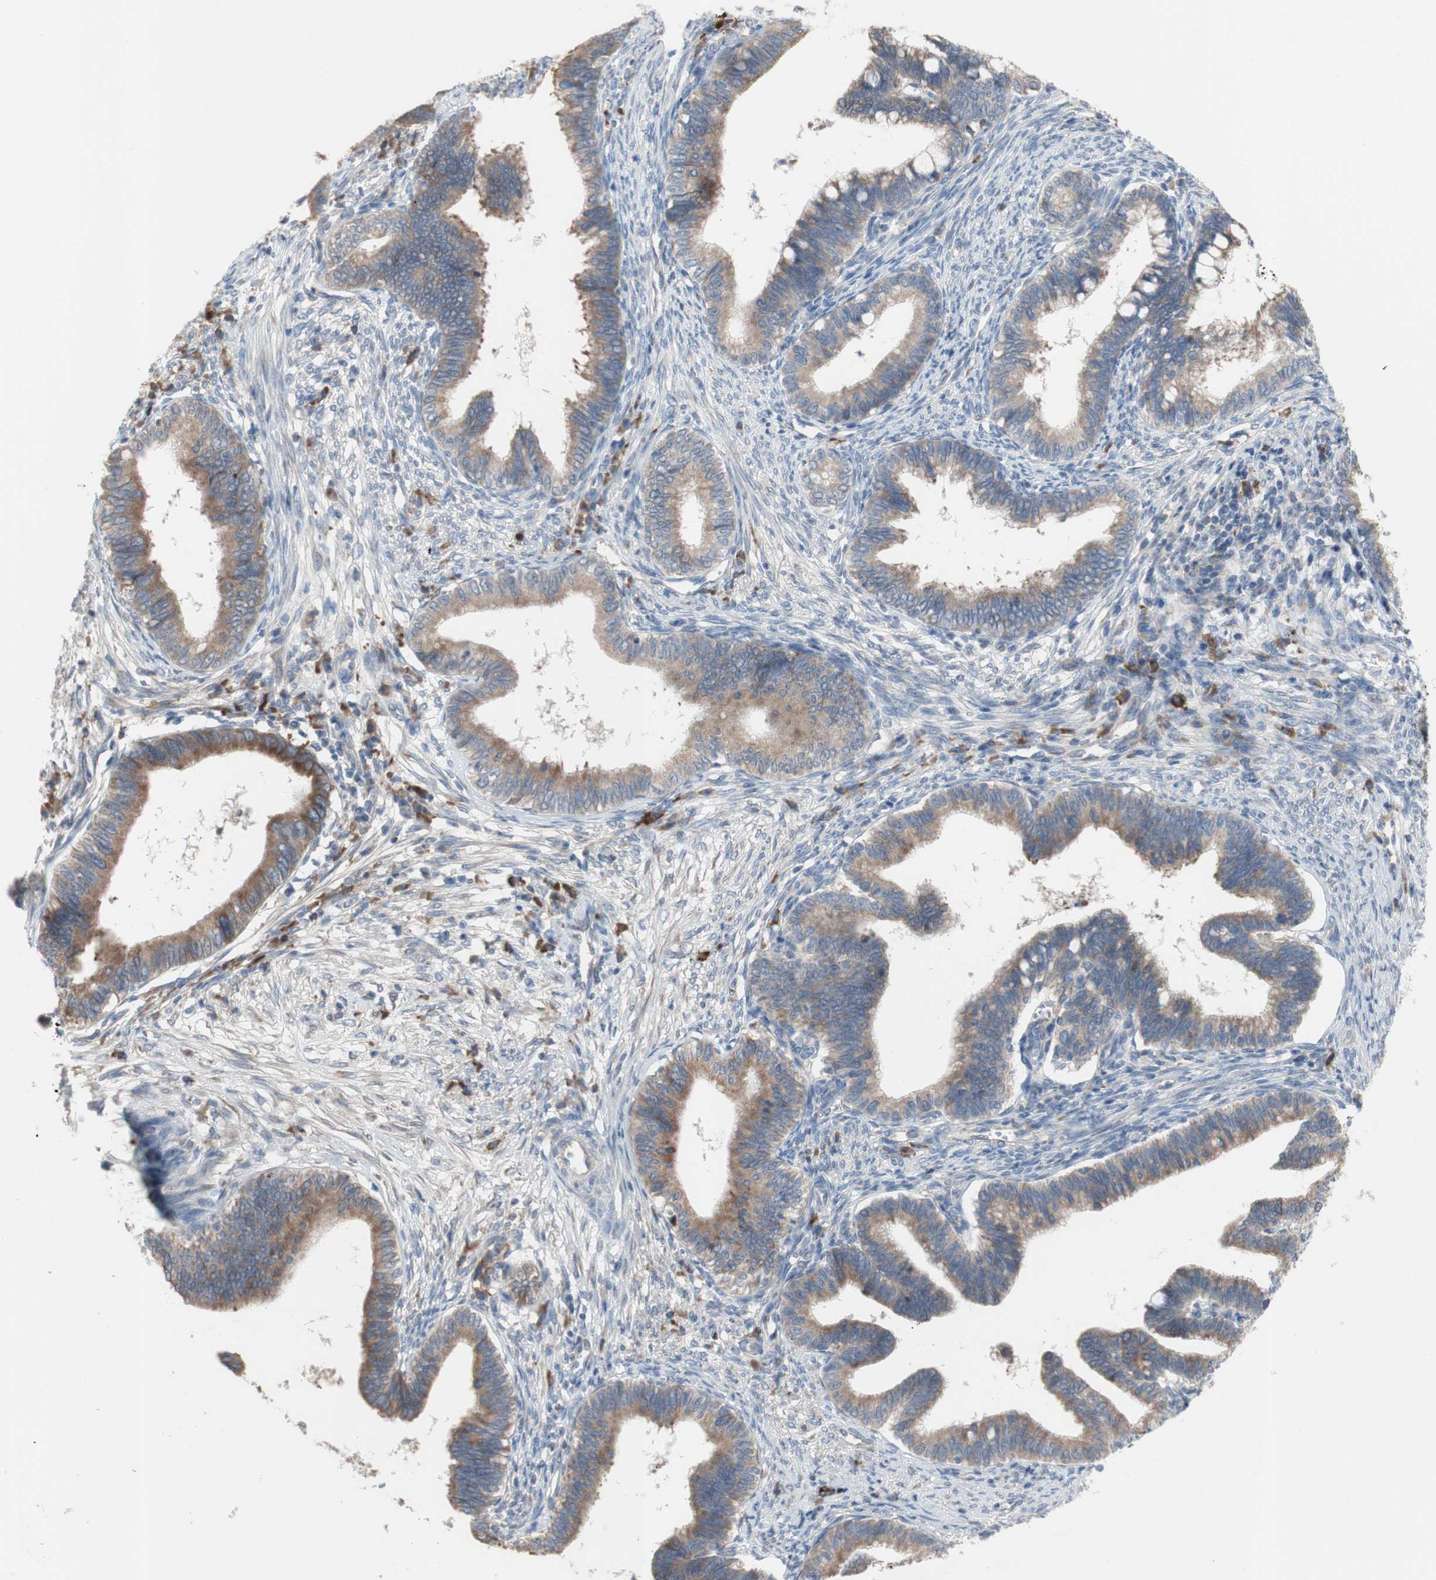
{"staining": {"intensity": "moderate", "quantity": ">75%", "location": "cytoplasmic/membranous"}, "tissue": "cervical cancer", "cell_type": "Tumor cells", "image_type": "cancer", "snomed": [{"axis": "morphology", "description": "Adenocarcinoma, NOS"}, {"axis": "topography", "description": "Cervix"}], "caption": "IHC histopathology image of neoplastic tissue: cervical cancer stained using IHC demonstrates medium levels of moderate protein expression localized specifically in the cytoplasmic/membranous of tumor cells, appearing as a cytoplasmic/membranous brown color.", "gene": "TTC14", "patient": {"sex": "female", "age": 36}}